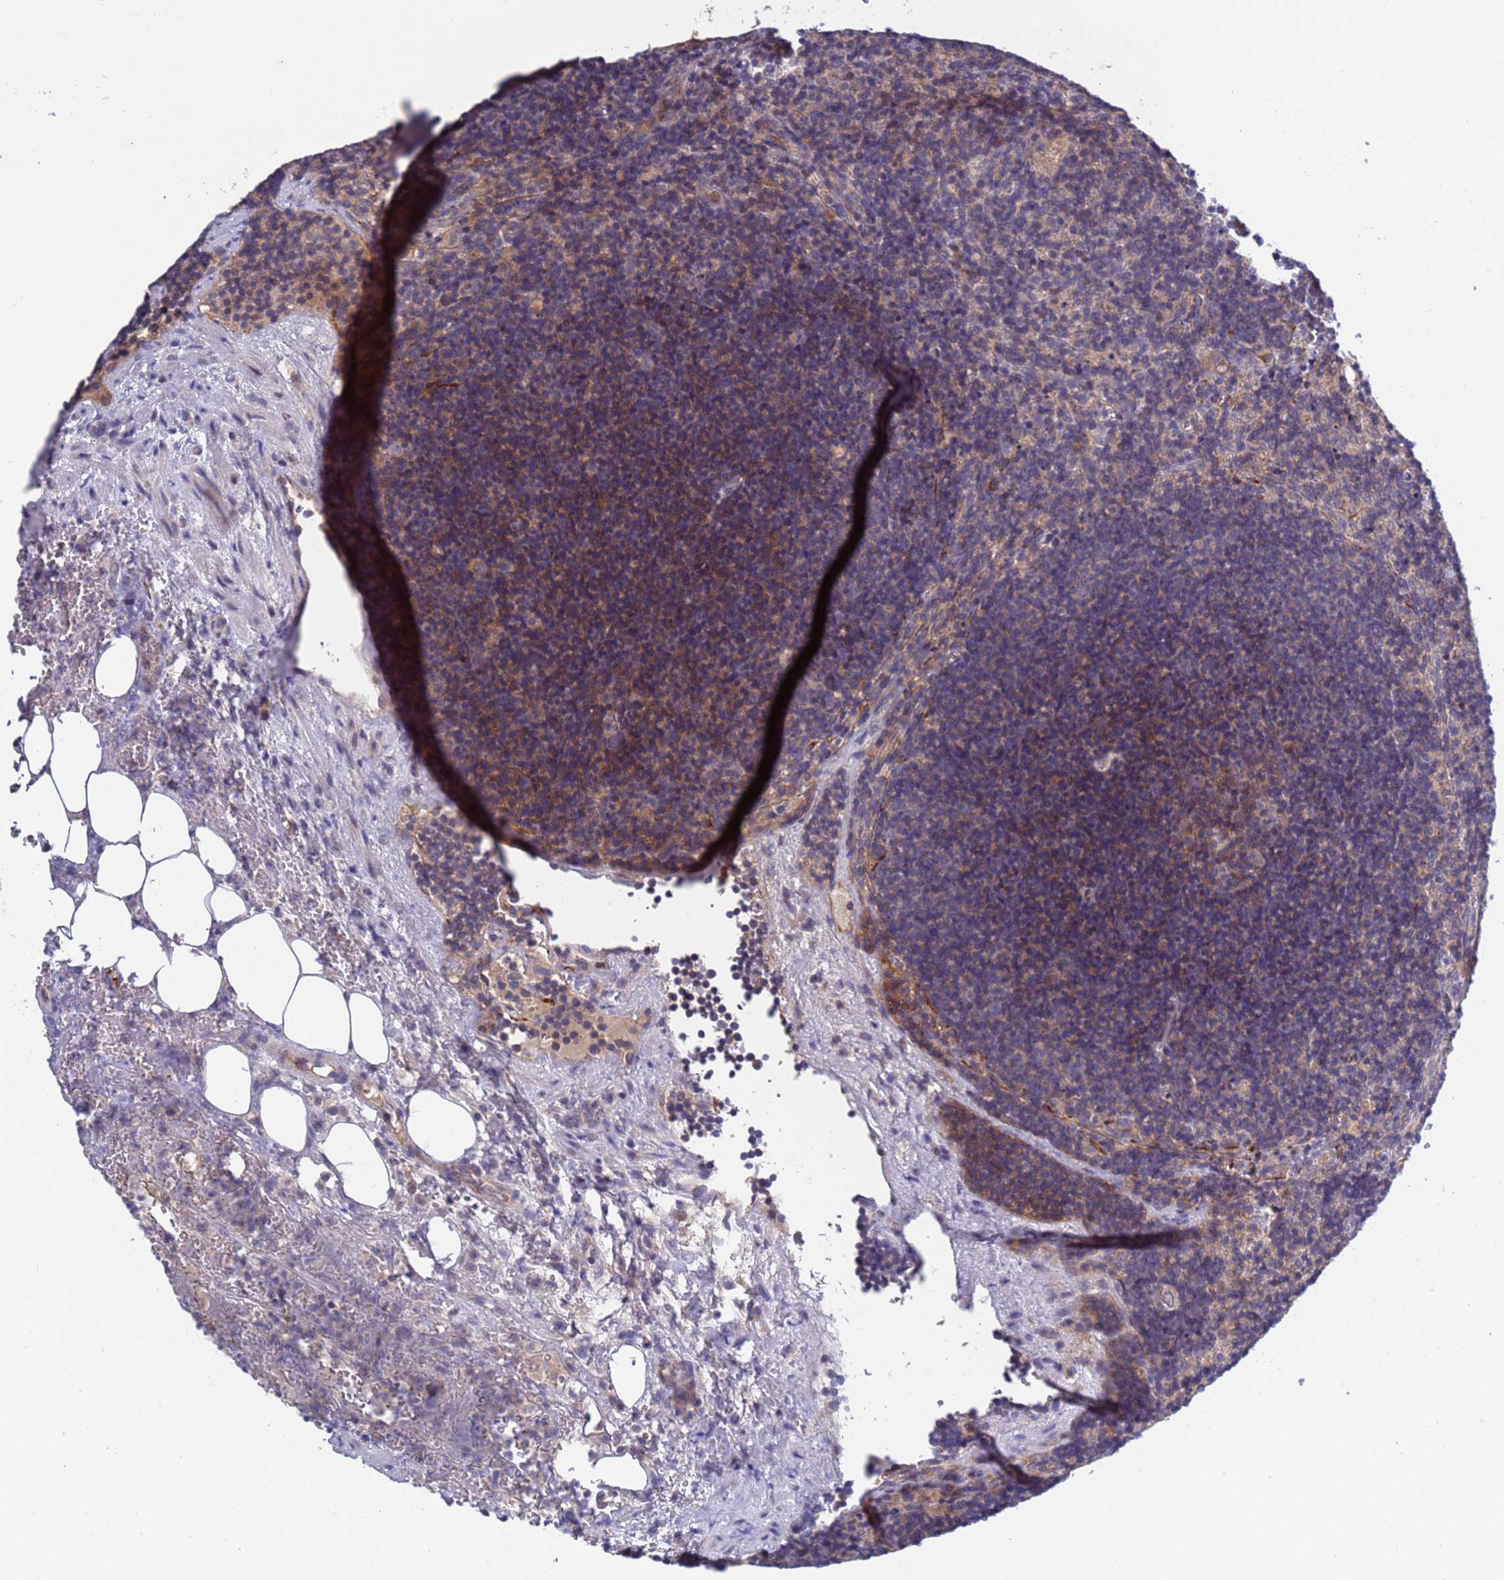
{"staining": {"intensity": "negative", "quantity": "none", "location": "none"}, "tissue": "lymph node", "cell_type": "Germinal center cells", "image_type": "normal", "snomed": [{"axis": "morphology", "description": "Normal tissue, NOS"}, {"axis": "topography", "description": "Lymph node"}], "caption": "Immunohistochemistry (IHC) of normal lymph node displays no positivity in germinal center cells. Brightfield microscopy of IHC stained with DAB (3,3'-diaminobenzidine) (brown) and hematoxylin (blue), captured at high magnification.", "gene": "PARP16", "patient": {"sex": "male", "age": 69}}